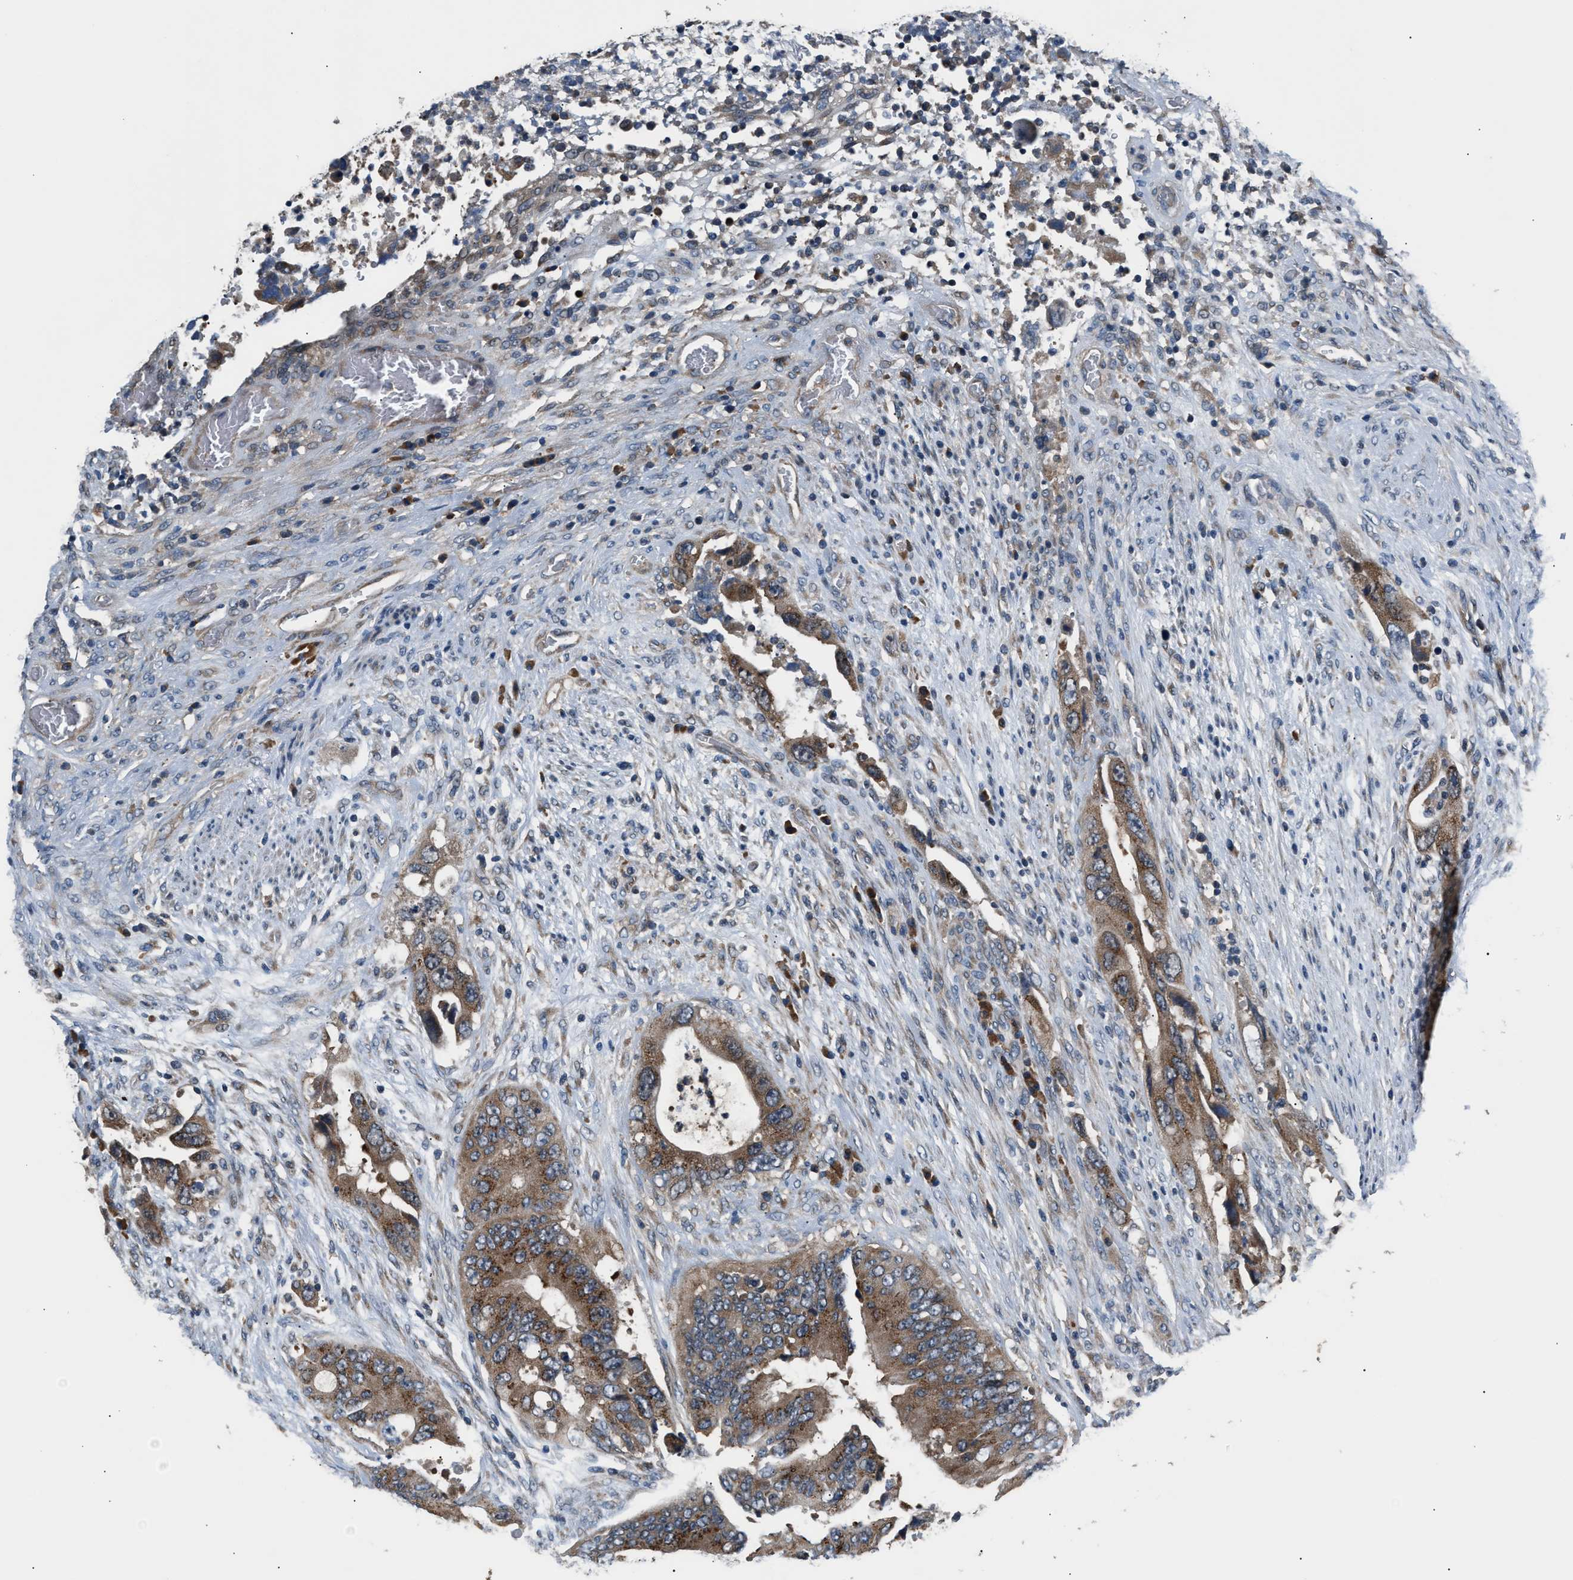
{"staining": {"intensity": "moderate", "quantity": ">75%", "location": "cytoplasmic/membranous"}, "tissue": "colorectal cancer", "cell_type": "Tumor cells", "image_type": "cancer", "snomed": [{"axis": "morphology", "description": "Adenocarcinoma, NOS"}, {"axis": "topography", "description": "Rectum"}], "caption": "Protein expression analysis of human colorectal cancer reveals moderate cytoplasmic/membranous expression in about >75% of tumor cells.", "gene": "IMPDH2", "patient": {"sex": "male", "age": 70}}